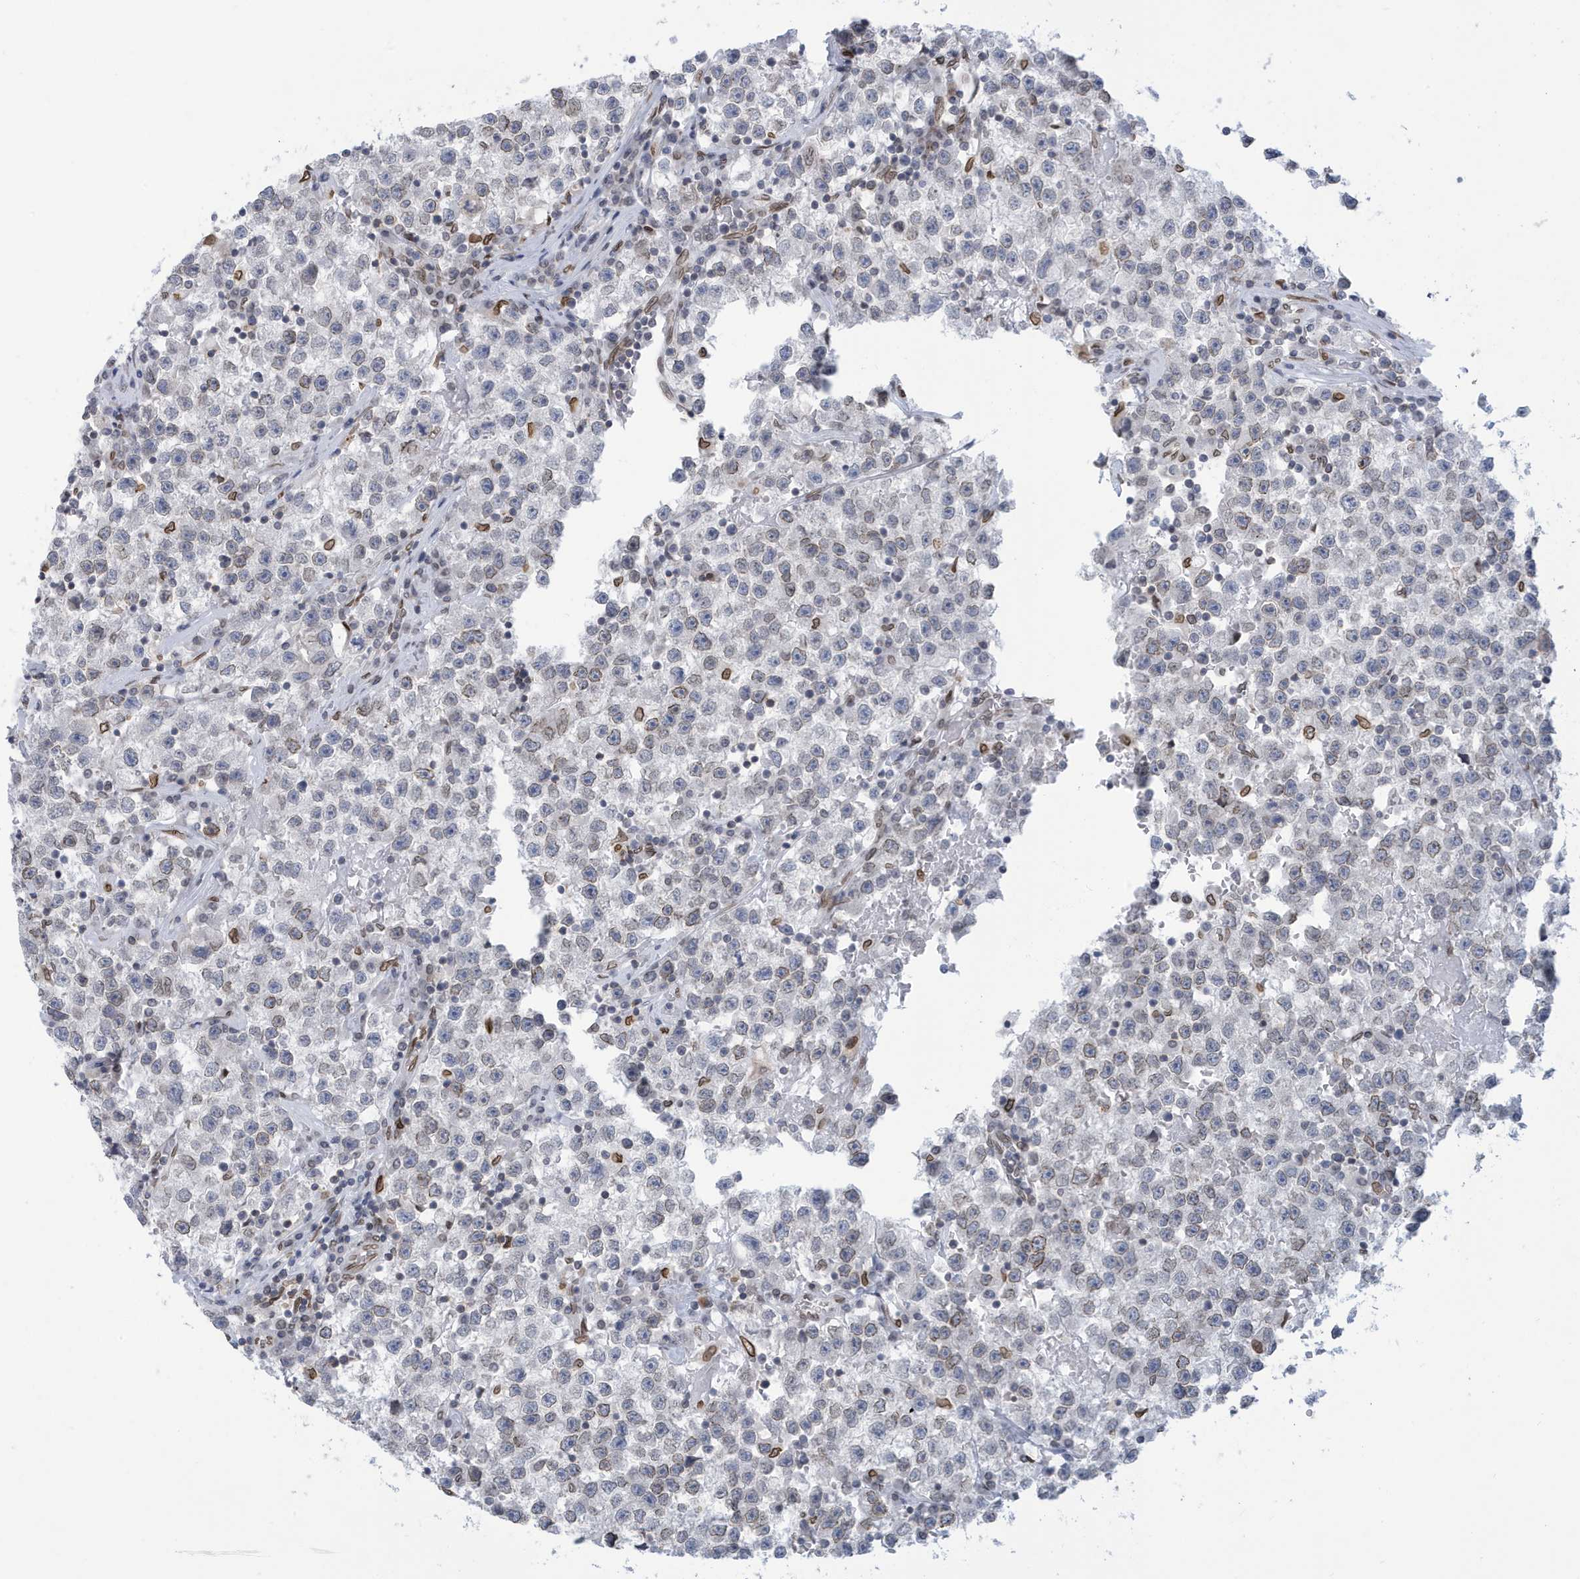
{"staining": {"intensity": "weak", "quantity": "<25%", "location": "cytoplasmic/membranous,nuclear"}, "tissue": "testis cancer", "cell_type": "Tumor cells", "image_type": "cancer", "snomed": [{"axis": "morphology", "description": "Seminoma, NOS"}, {"axis": "topography", "description": "Testis"}], "caption": "An image of human testis seminoma is negative for staining in tumor cells.", "gene": "PCYT1A", "patient": {"sex": "male", "age": 22}}